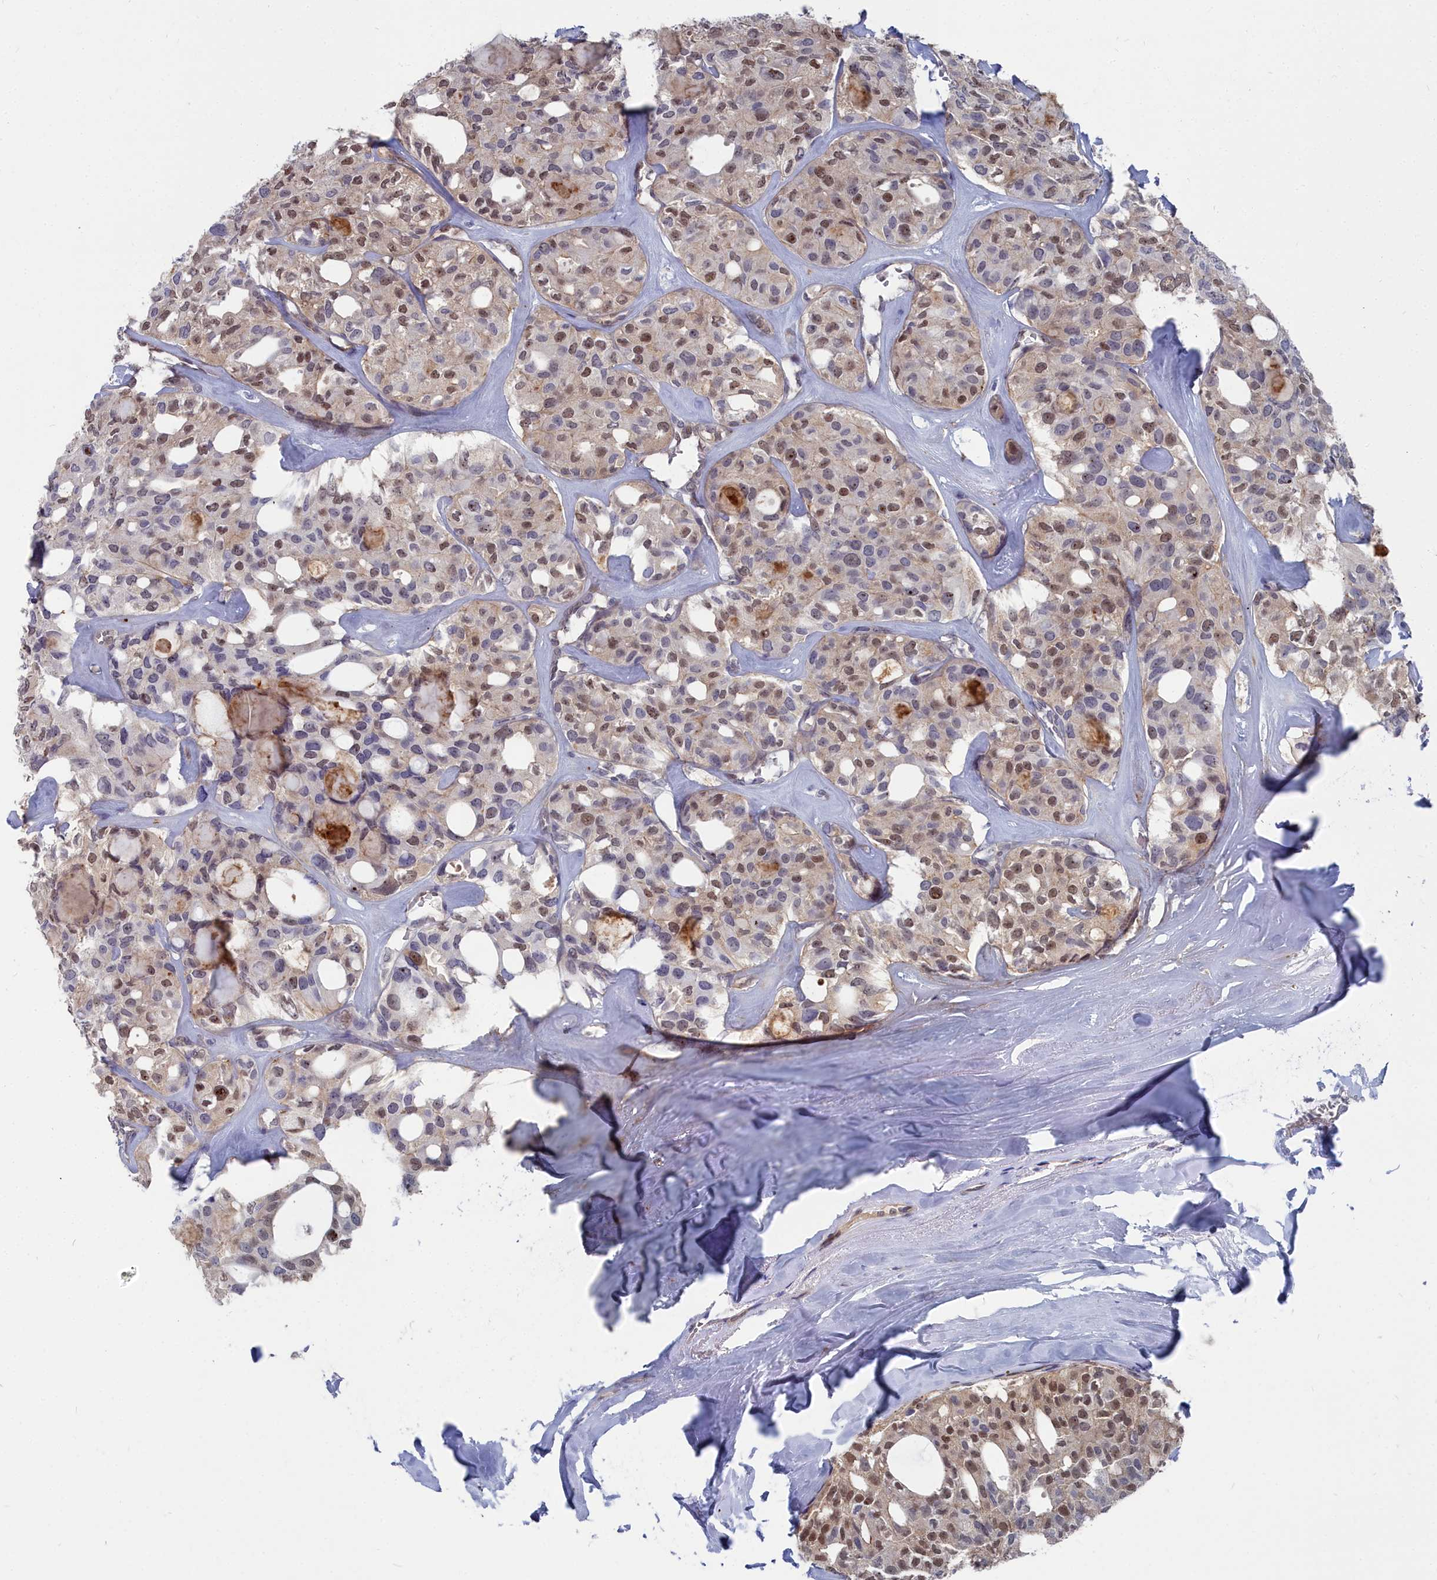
{"staining": {"intensity": "weak", "quantity": "<25%", "location": "nuclear"}, "tissue": "thyroid cancer", "cell_type": "Tumor cells", "image_type": "cancer", "snomed": [{"axis": "morphology", "description": "Follicular adenoma carcinoma, NOS"}, {"axis": "topography", "description": "Thyroid gland"}], "caption": "Tumor cells are negative for brown protein staining in thyroid cancer (follicular adenoma carcinoma). (DAB immunohistochemistry with hematoxylin counter stain).", "gene": "RPS27A", "patient": {"sex": "male", "age": 75}}